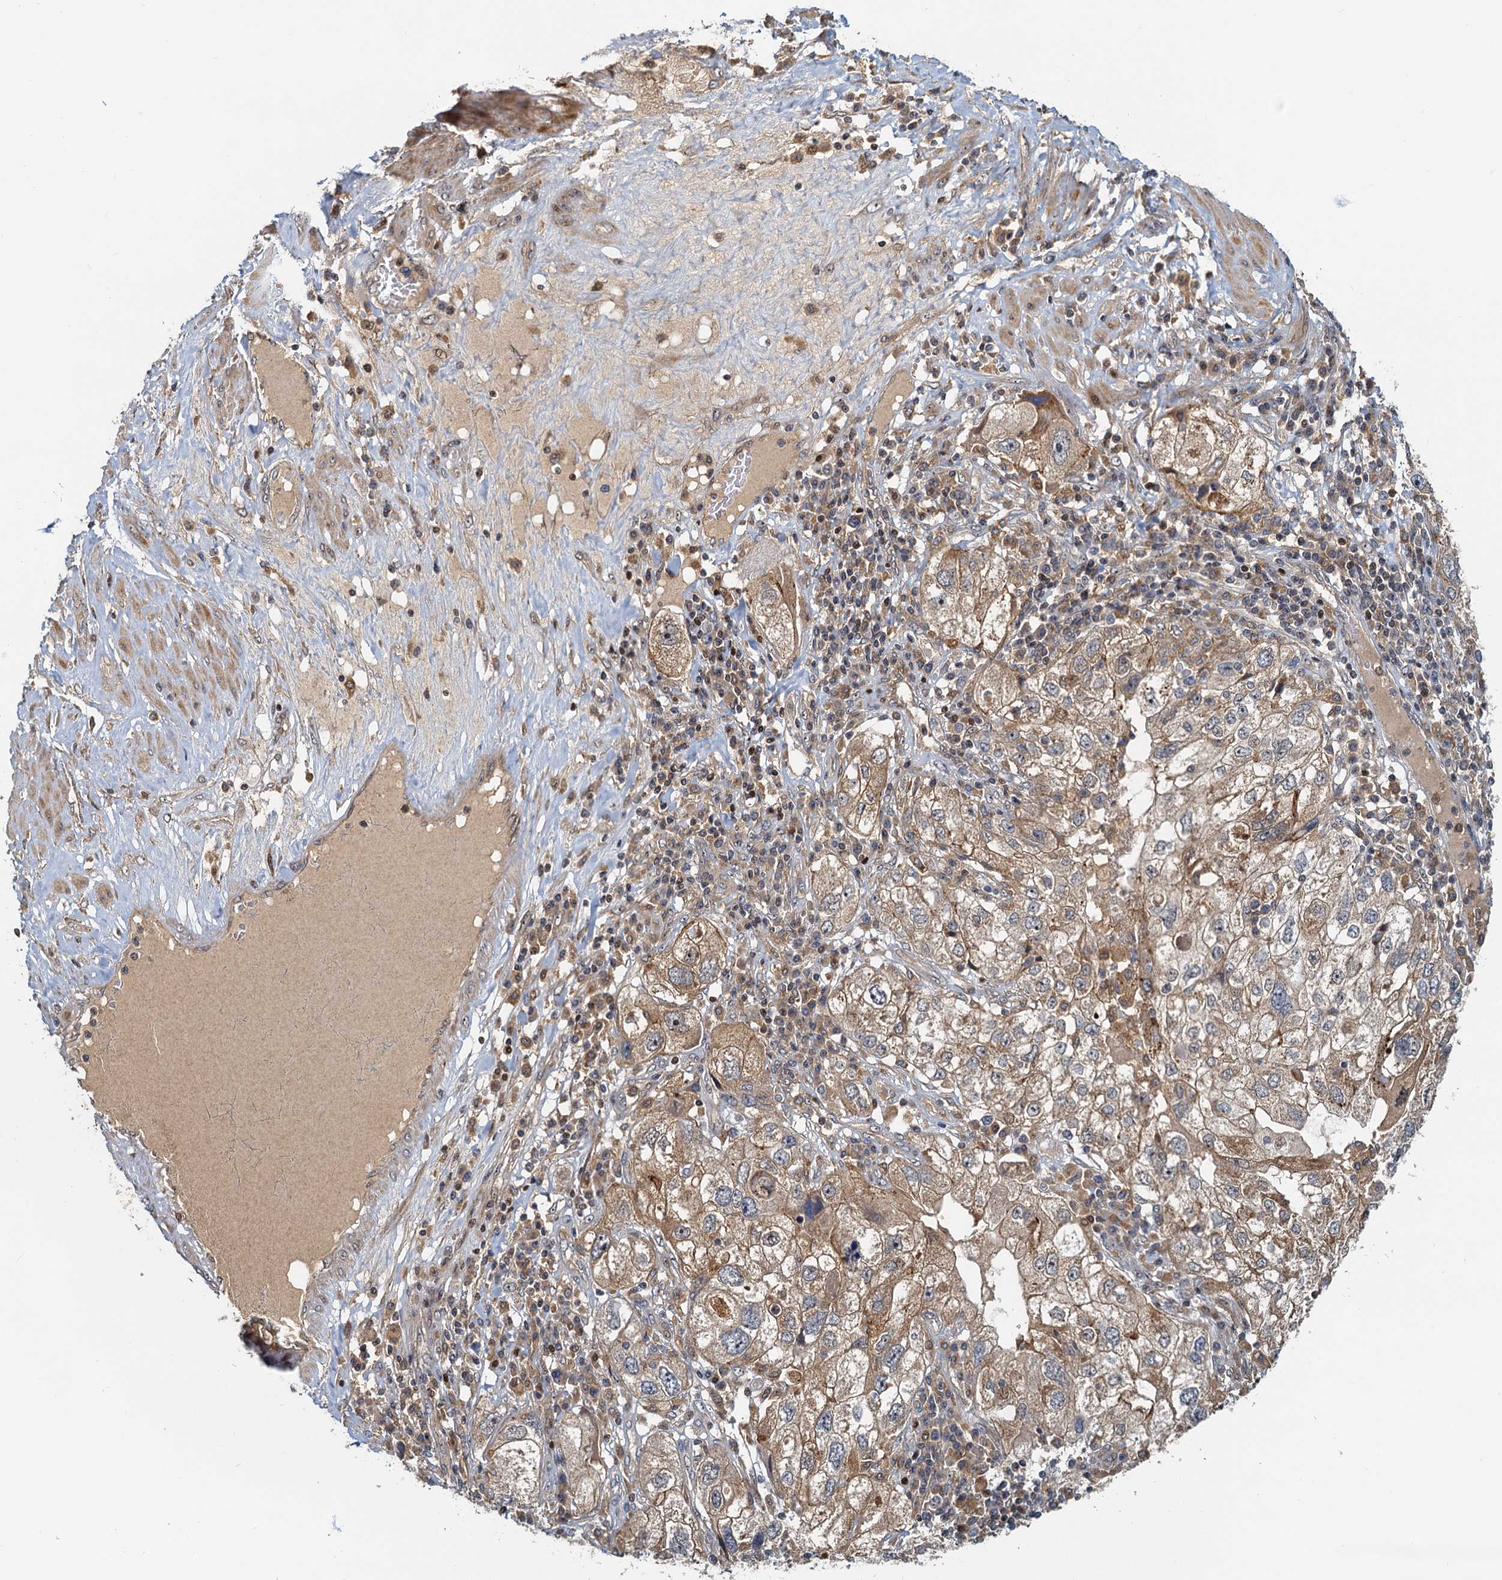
{"staining": {"intensity": "moderate", "quantity": ">75%", "location": "cytoplasmic/membranous"}, "tissue": "endometrial cancer", "cell_type": "Tumor cells", "image_type": "cancer", "snomed": [{"axis": "morphology", "description": "Adenocarcinoma, NOS"}, {"axis": "topography", "description": "Endometrium"}], "caption": "IHC (DAB) staining of adenocarcinoma (endometrial) exhibits moderate cytoplasmic/membranous protein expression in about >75% of tumor cells. The staining is performed using DAB brown chromogen to label protein expression. The nuclei are counter-stained blue using hematoxylin.", "gene": "TOLLIP", "patient": {"sex": "female", "age": 49}}